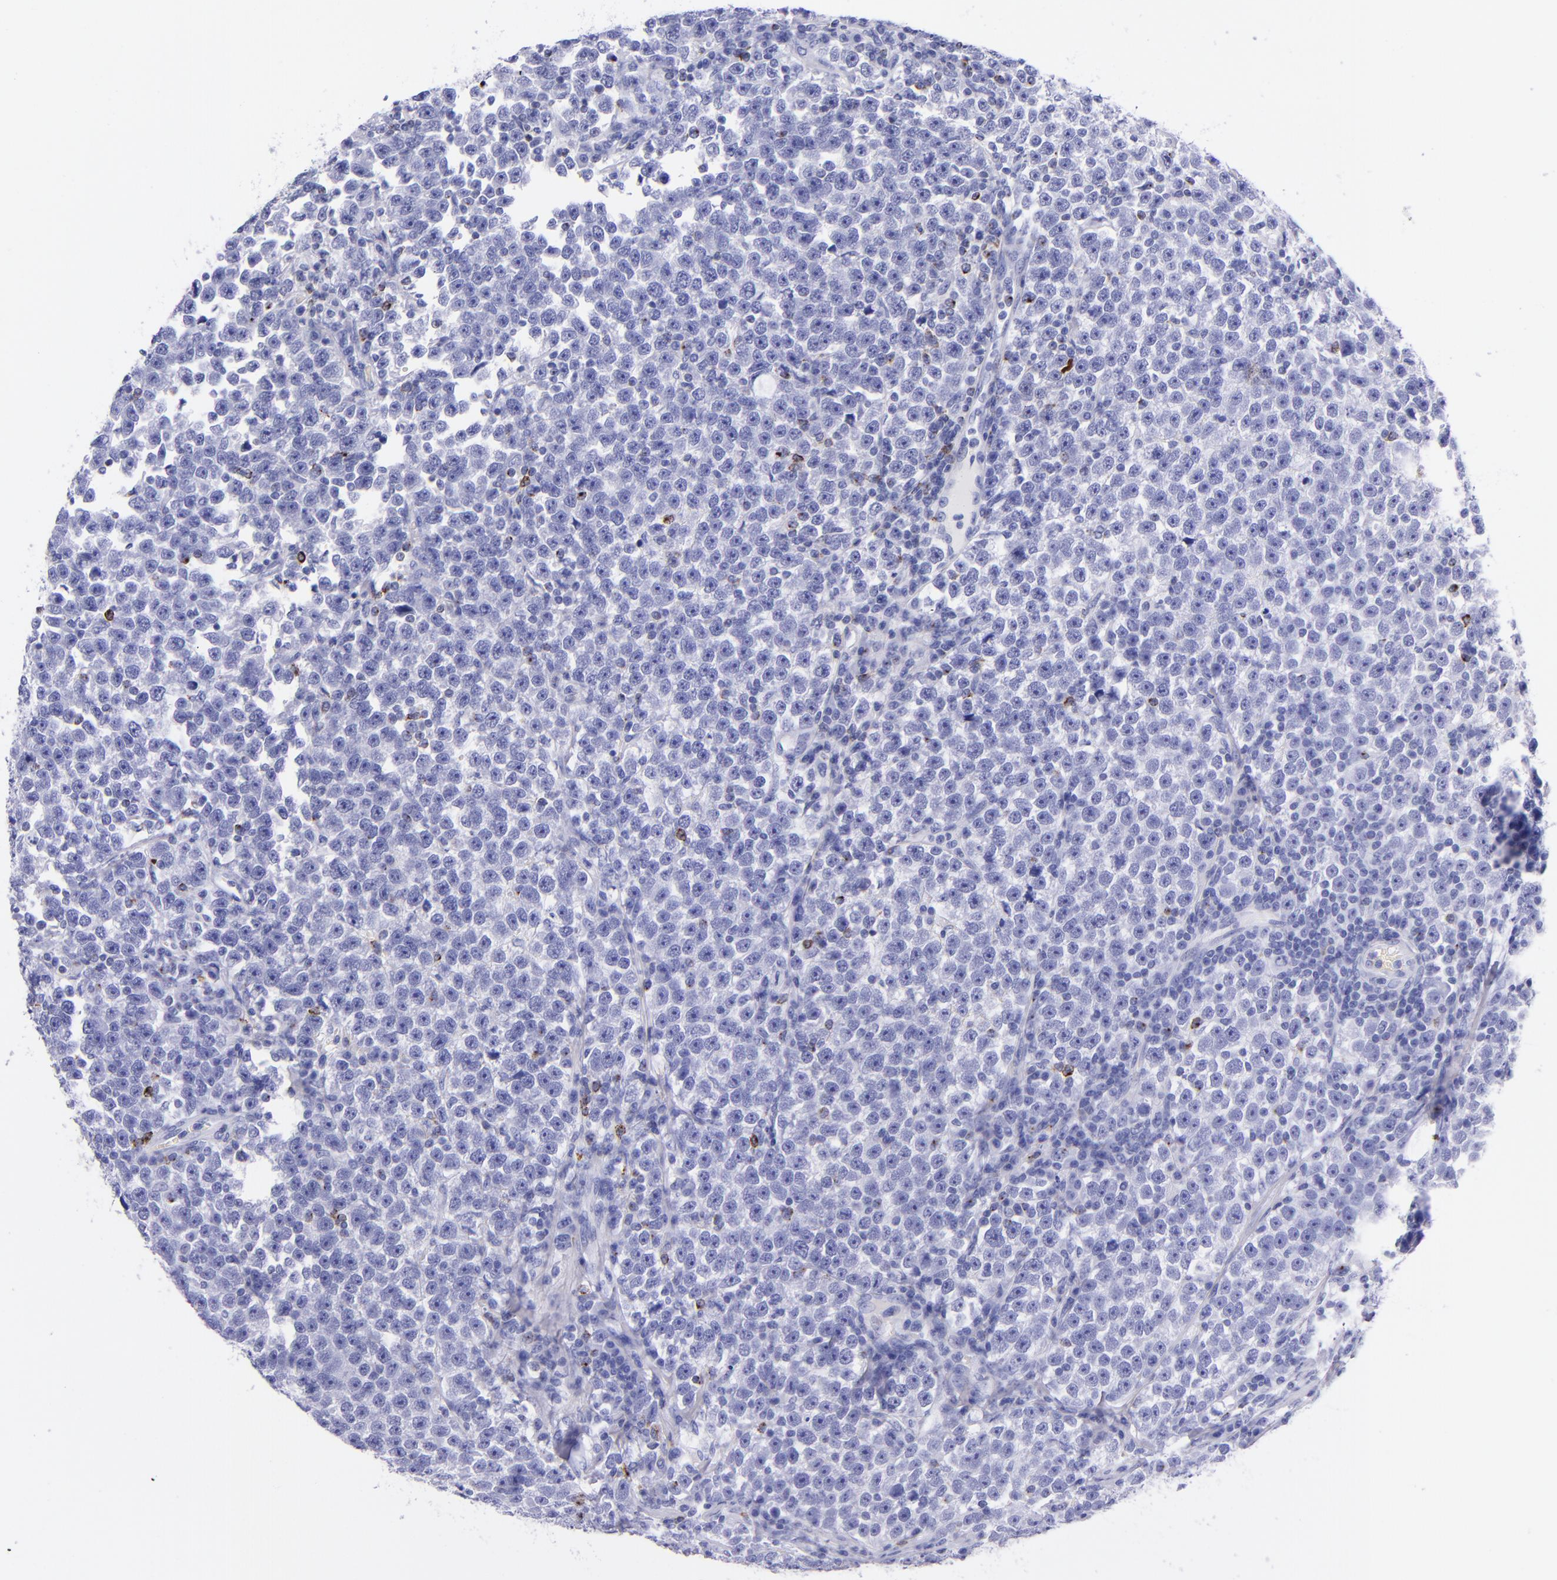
{"staining": {"intensity": "negative", "quantity": "none", "location": "none"}, "tissue": "testis cancer", "cell_type": "Tumor cells", "image_type": "cancer", "snomed": [{"axis": "morphology", "description": "Seminoma, NOS"}, {"axis": "topography", "description": "Testis"}], "caption": "Immunohistochemistry (IHC) histopathology image of human testis seminoma stained for a protein (brown), which exhibits no expression in tumor cells. (DAB immunohistochemistry (IHC) visualized using brightfield microscopy, high magnification).", "gene": "LAG3", "patient": {"sex": "male", "age": 43}}